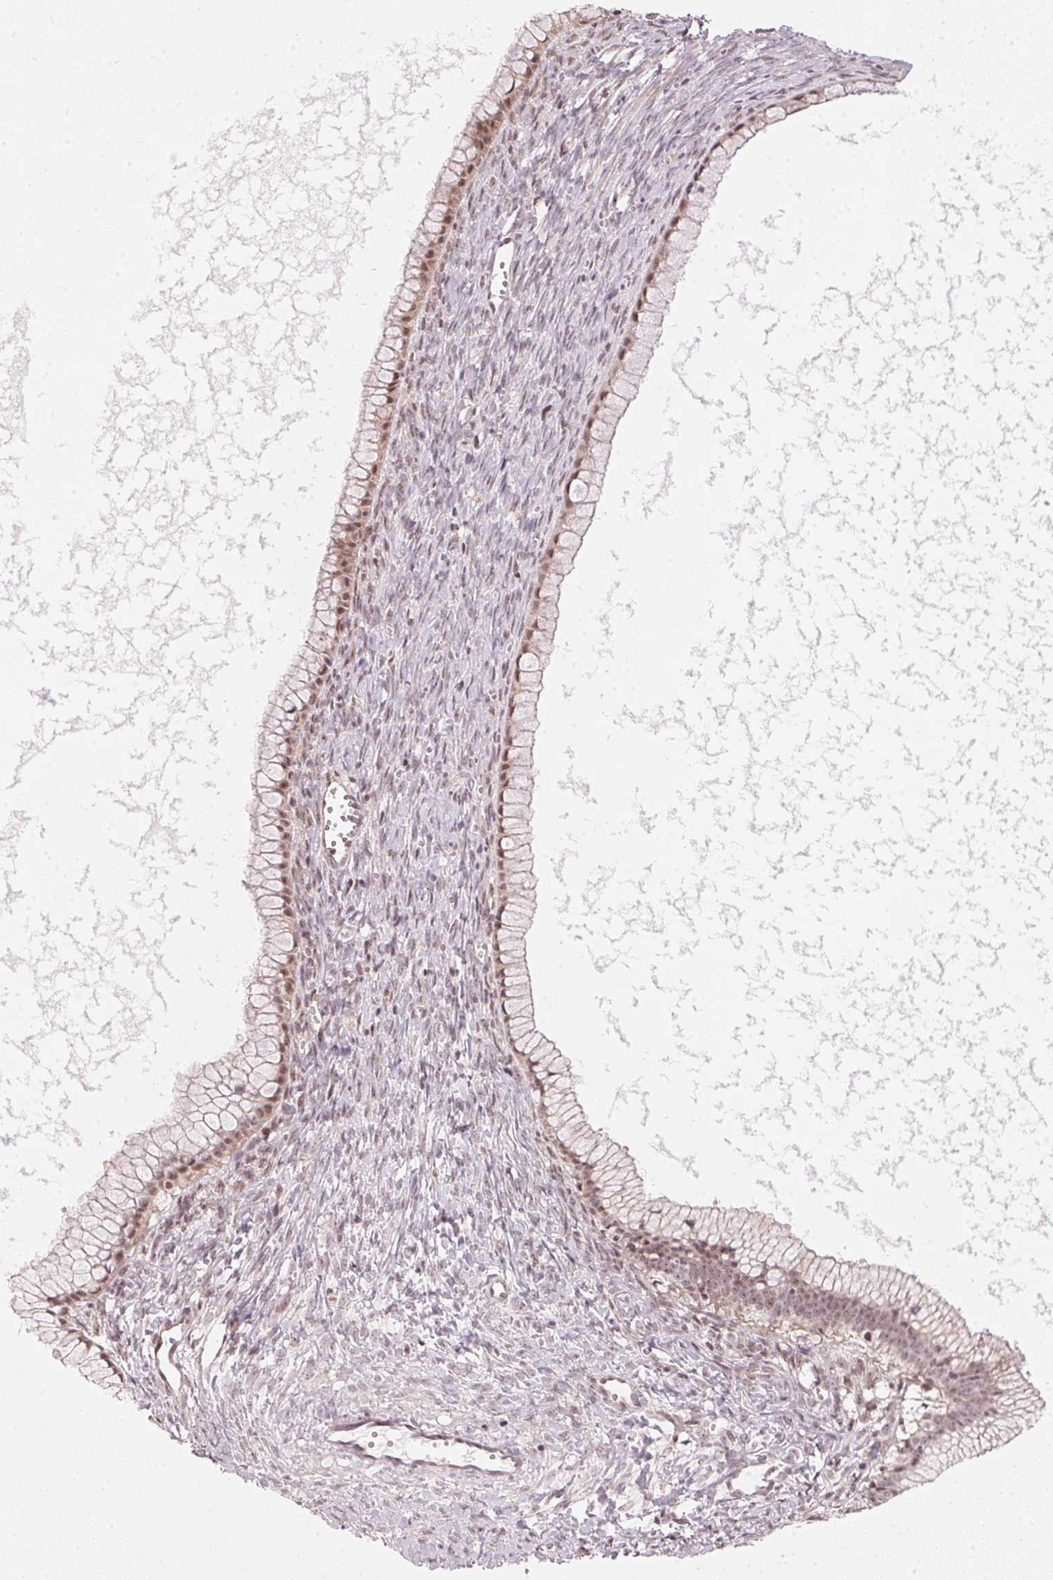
{"staining": {"intensity": "weak", "quantity": ">75%", "location": "nuclear"}, "tissue": "ovarian cancer", "cell_type": "Tumor cells", "image_type": "cancer", "snomed": [{"axis": "morphology", "description": "Cystadenocarcinoma, mucinous, NOS"}, {"axis": "topography", "description": "Ovary"}], "caption": "Tumor cells display weak nuclear staining in approximately >75% of cells in ovarian cancer.", "gene": "KAT6A", "patient": {"sex": "female", "age": 41}}